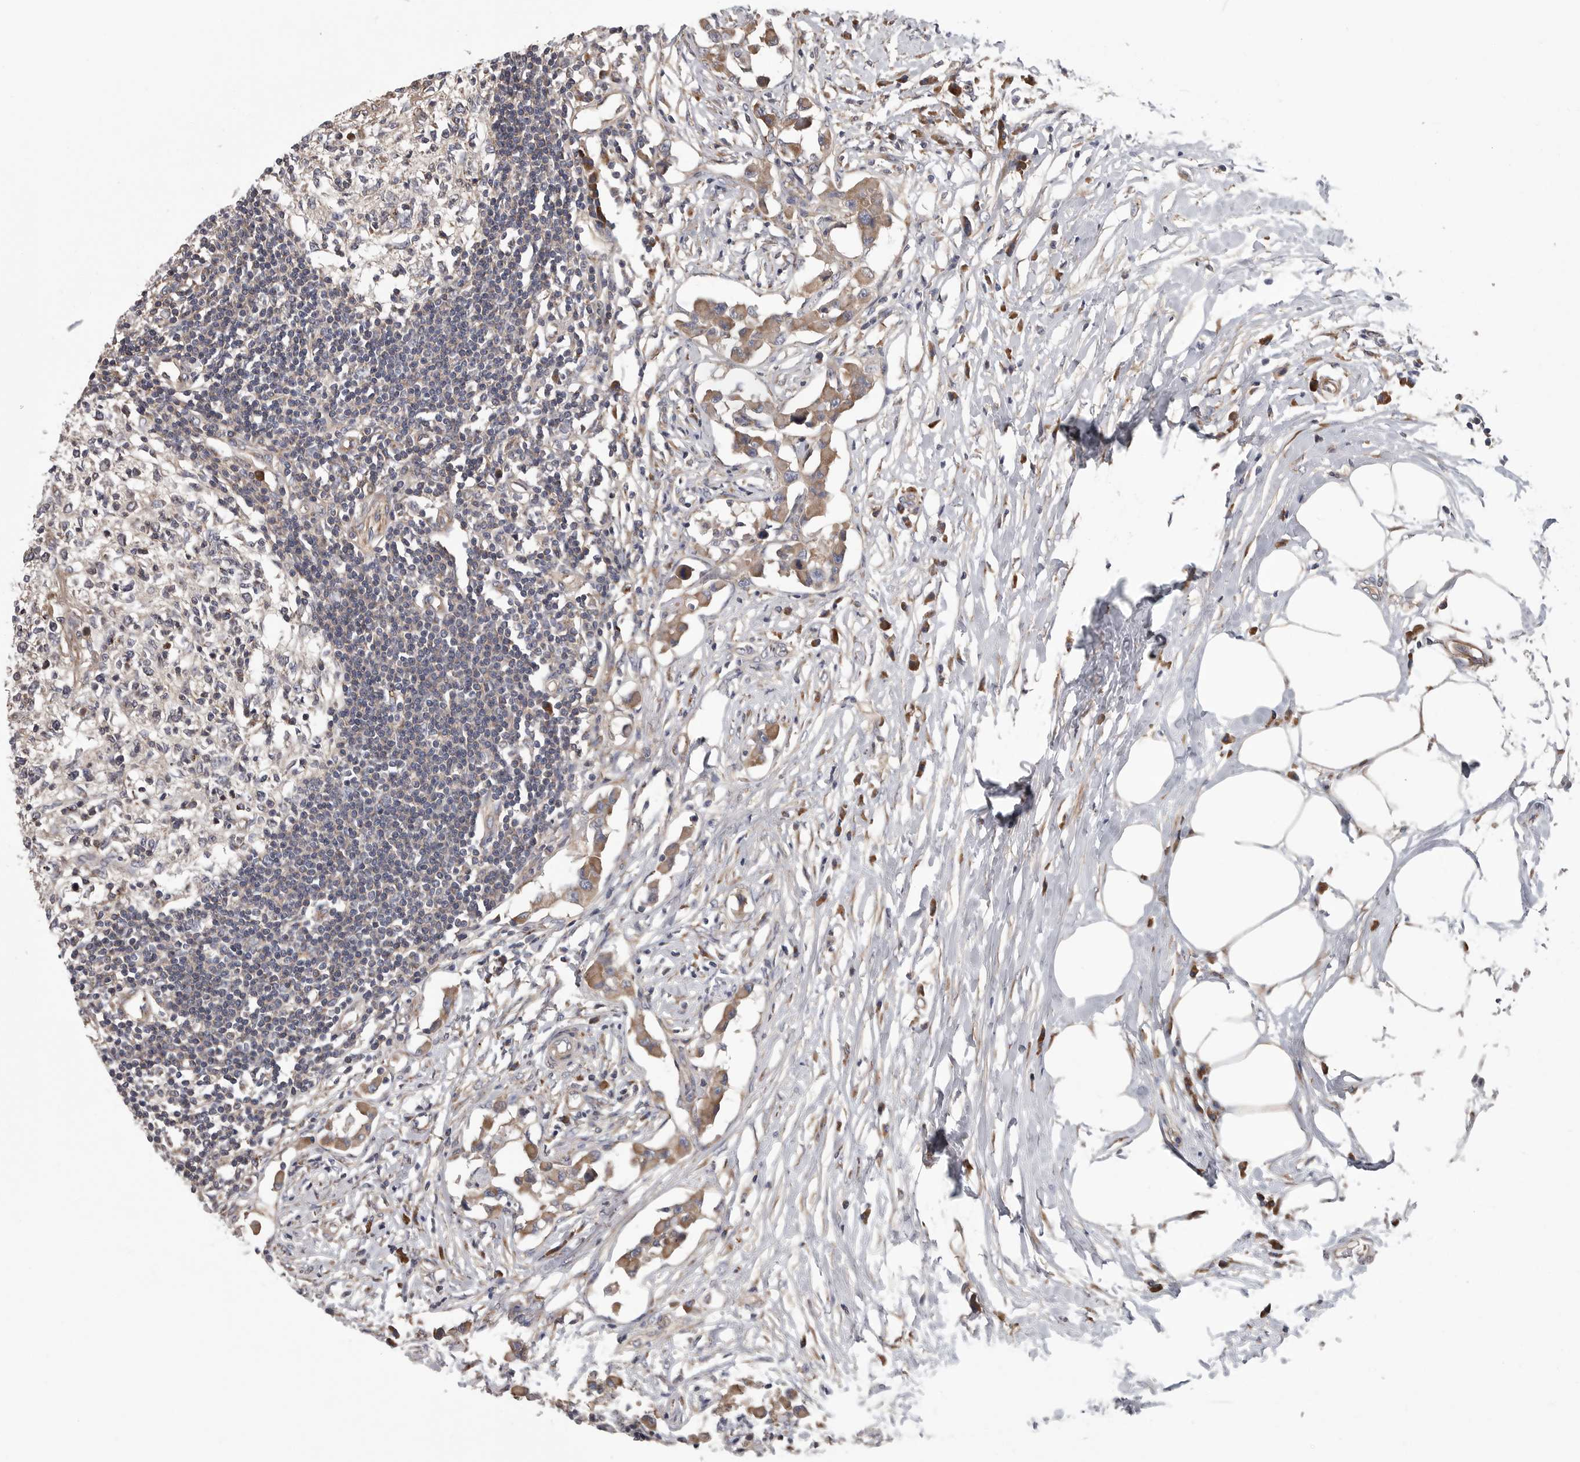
{"staining": {"intensity": "negative", "quantity": "none", "location": "none"}, "tissue": "lymph node", "cell_type": "Germinal center cells", "image_type": "normal", "snomed": [{"axis": "morphology", "description": "Normal tissue, NOS"}, {"axis": "morphology", "description": "Malignant melanoma, Metastatic site"}, {"axis": "topography", "description": "Lymph node"}], "caption": "Germinal center cells show no significant positivity in benign lymph node.", "gene": "OXR1", "patient": {"sex": "male", "age": 41}}